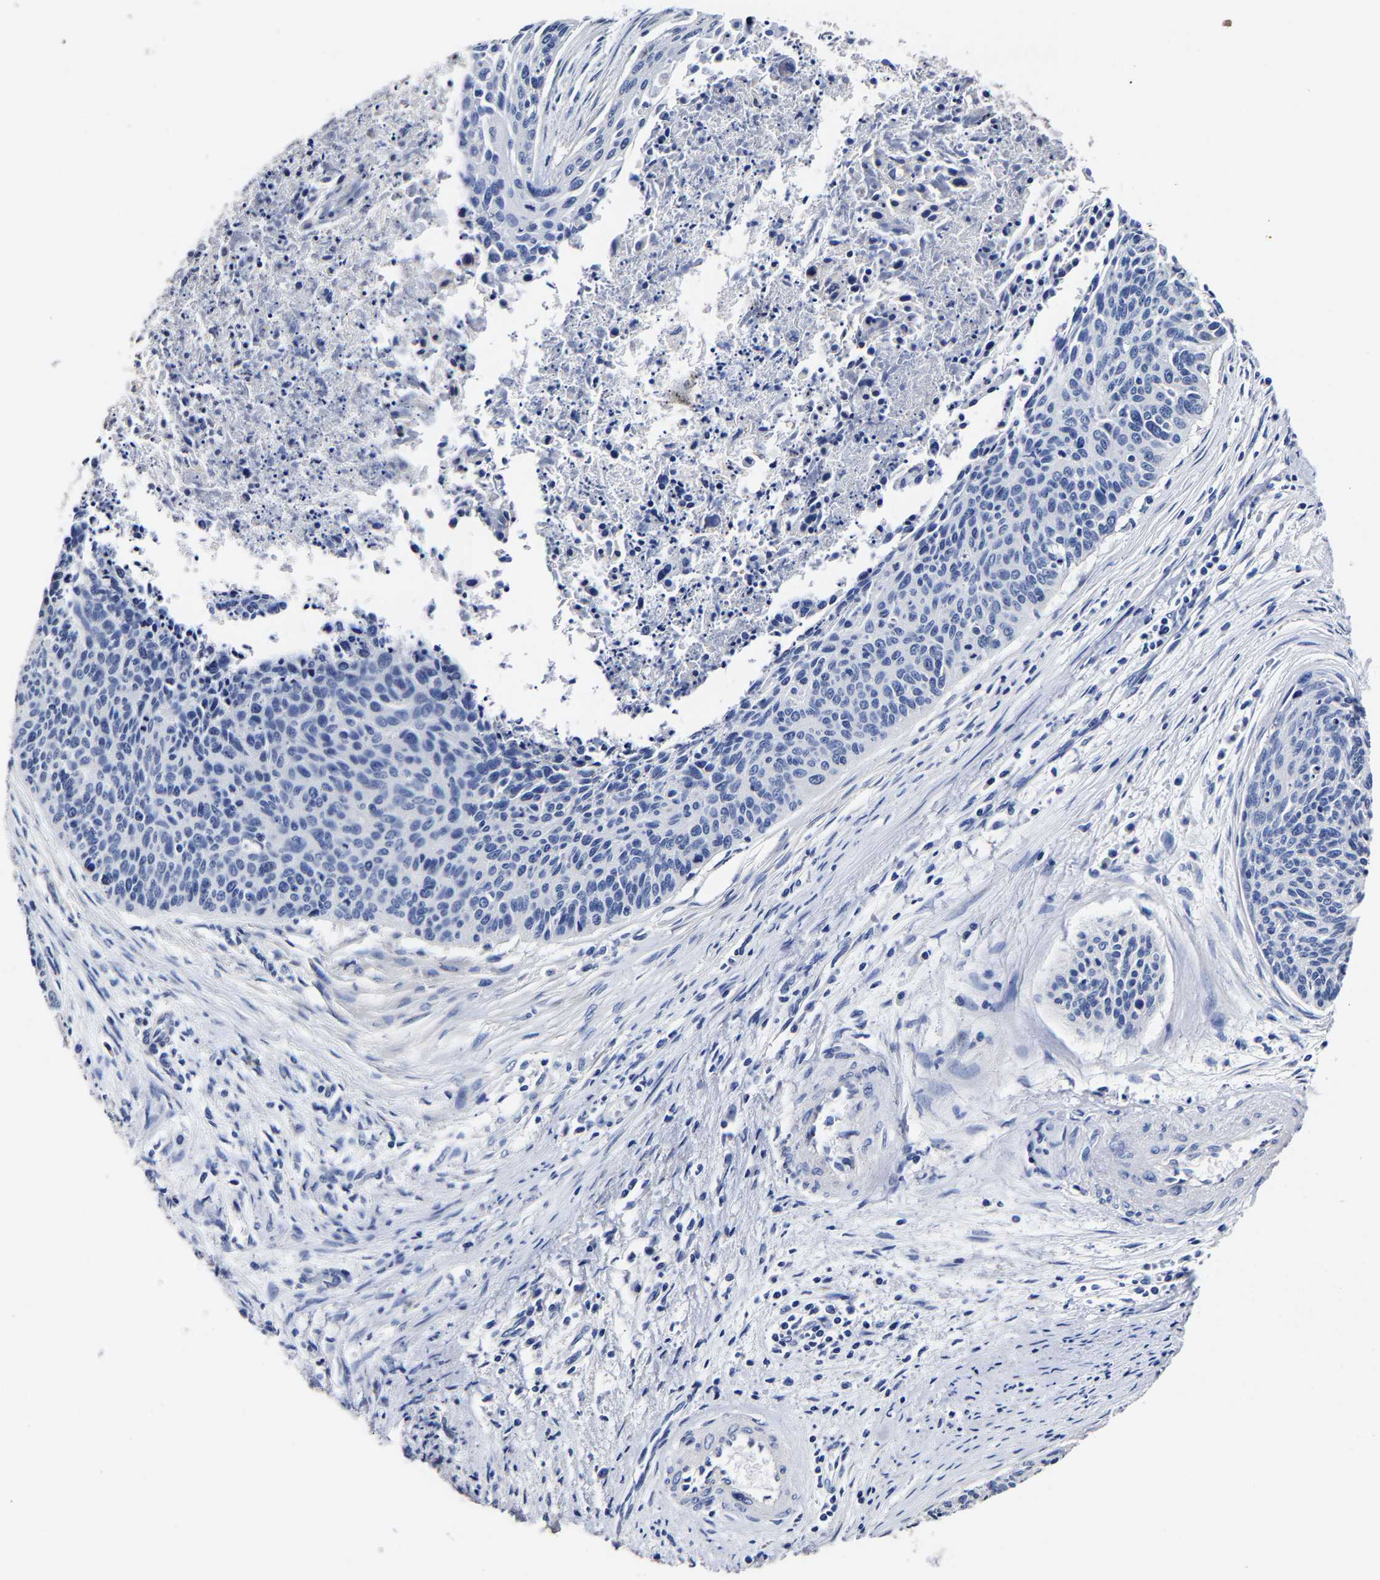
{"staining": {"intensity": "negative", "quantity": "none", "location": "none"}, "tissue": "cervical cancer", "cell_type": "Tumor cells", "image_type": "cancer", "snomed": [{"axis": "morphology", "description": "Squamous cell carcinoma, NOS"}, {"axis": "topography", "description": "Cervix"}], "caption": "Immunohistochemistry of cervical squamous cell carcinoma reveals no expression in tumor cells. (DAB IHC with hematoxylin counter stain).", "gene": "AKAP4", "patient": {"sex": "female", "age": 55}}